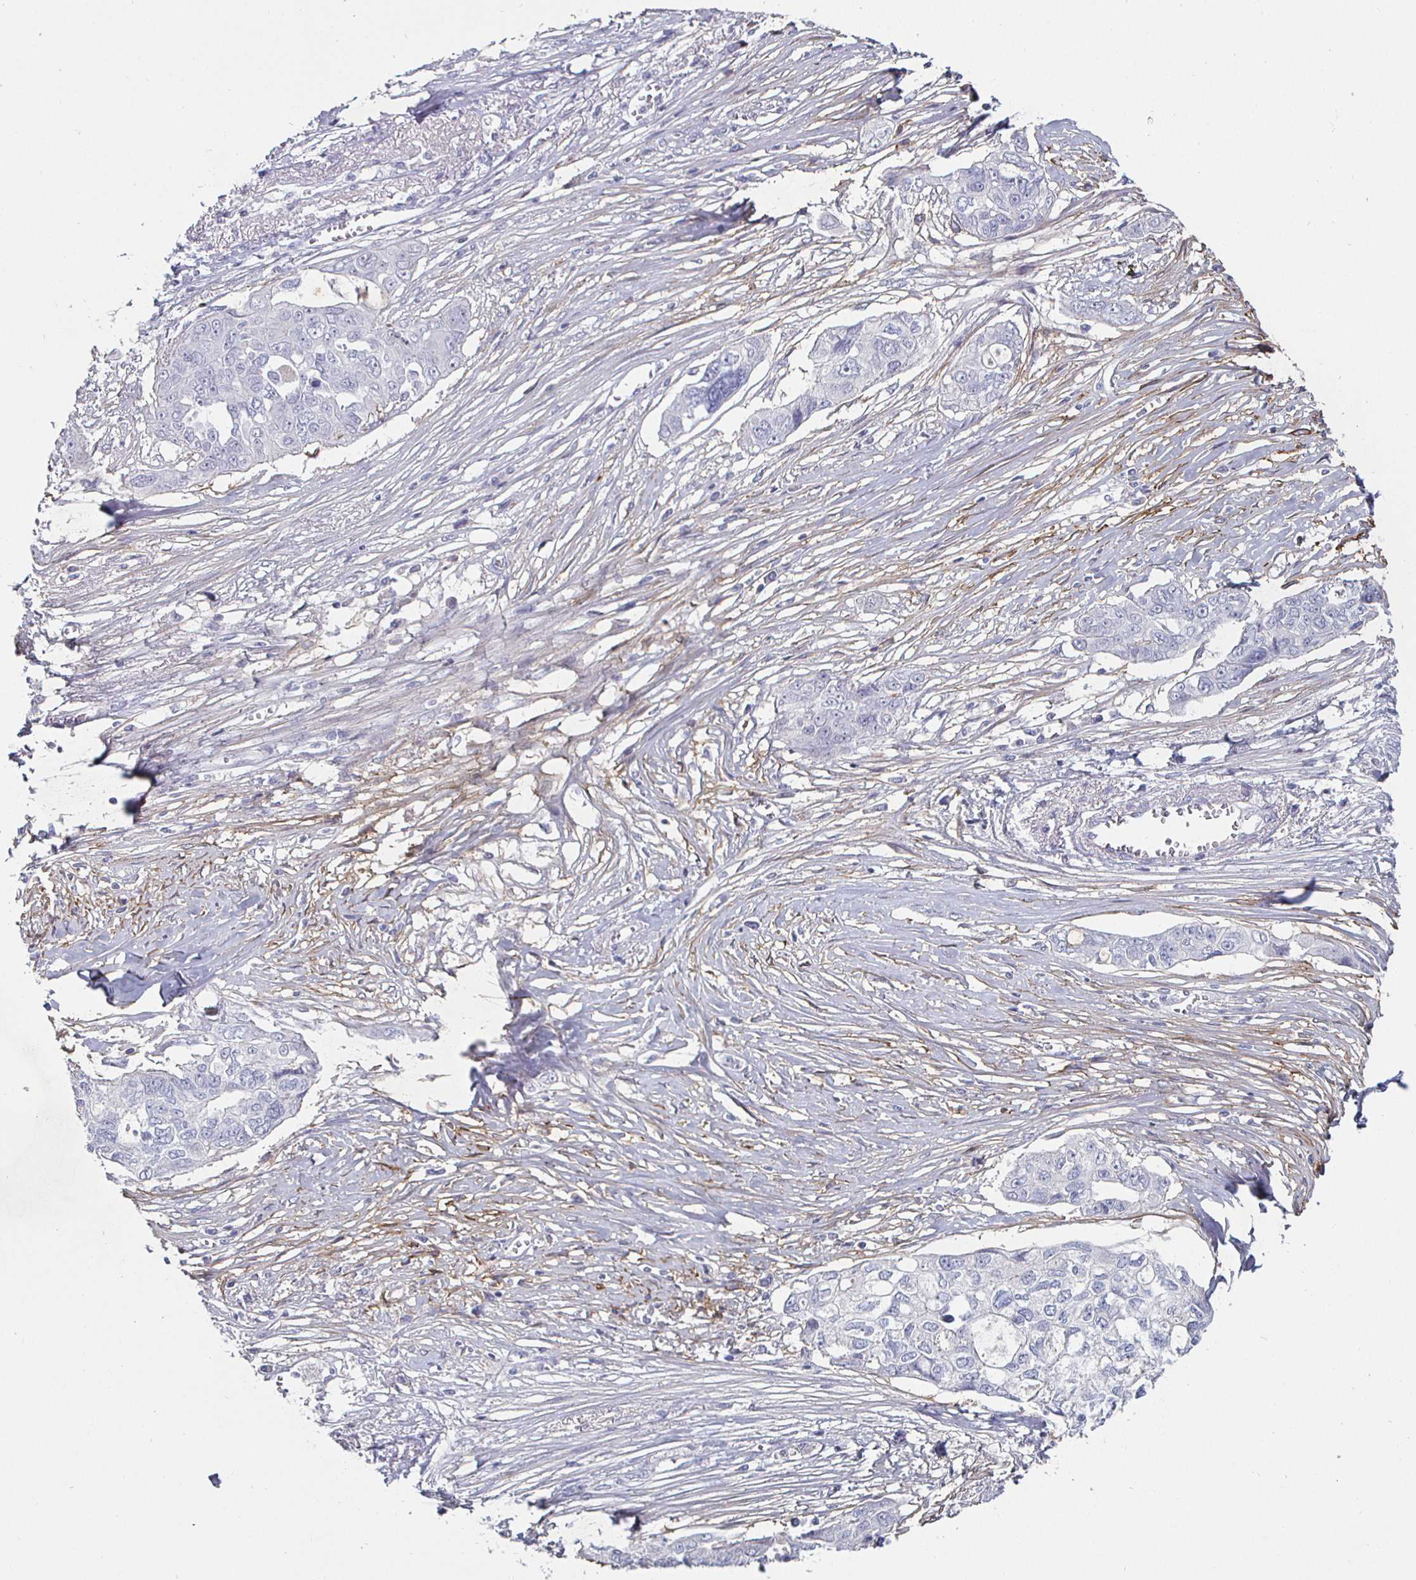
{"staining": {"intensity": "negative", "quantity": "none", "location": "none"}, "tissue": "ovarian cancer", "cell_type": "Tumor cells", "image_type": "cancer", "snomed": [{"axis": "morphology", "description": "Carcinoma, endometroid"}, {"axis": "topography", "description": "Ovary"}], "caption": "Protein analysis of endometroid carcinoma (ovarian) reveals no significant expression in tumor cells.", "gene": "ENPP1", "patient": {"sex": "female", "age": 70}}